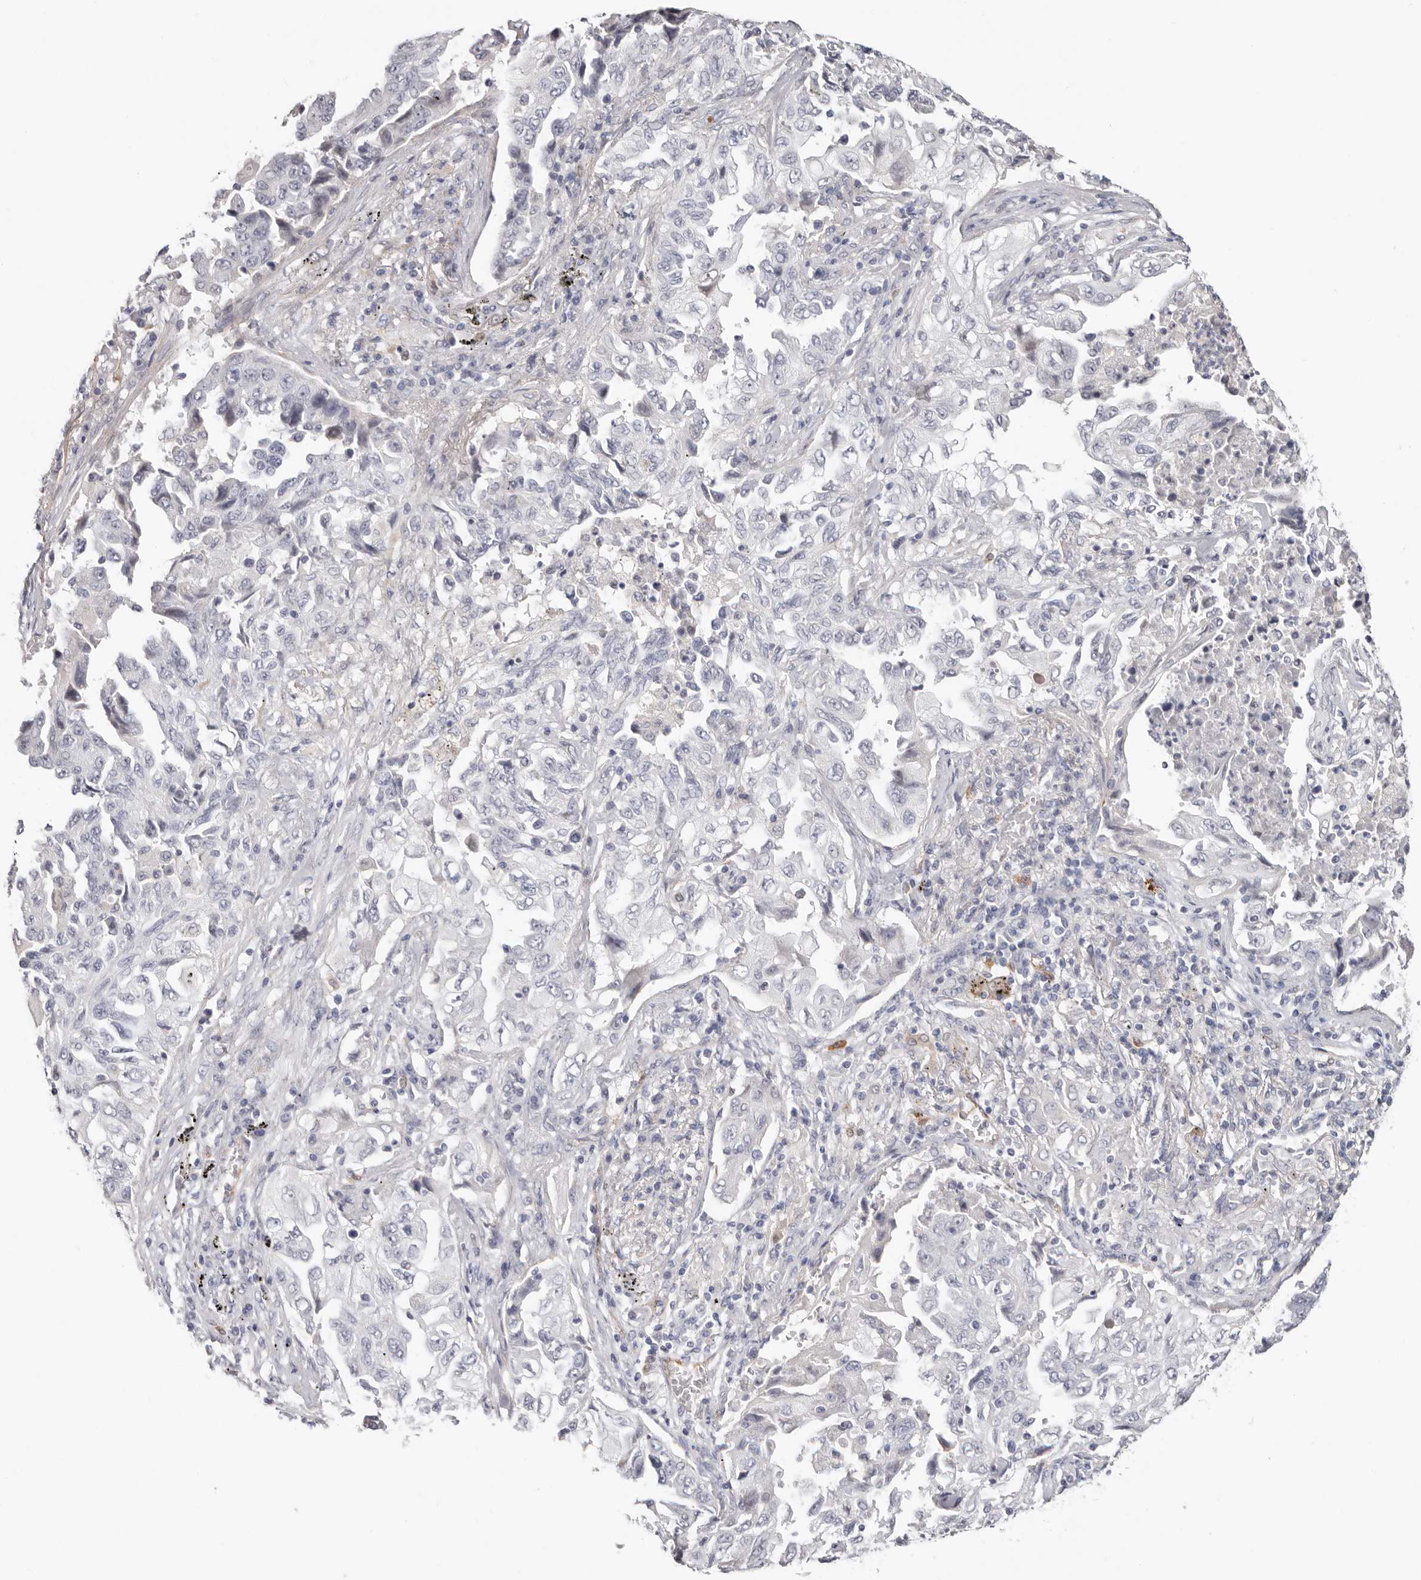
{"staining": {"intensity": "negative", "quantity": "none", "location": "none"}, "tissue": "lung cancer", "cell_type": "Tumor cells", "image_type": "cancer", "snomed": [{"axis": "morphology", "description": "Adenocarcinoma, NOS"}, {"axis": "topography", "description": "Lung"}], "caption": "Lung adenocarcinoma was stained to show a protein in brown. There is no significant positivity in tumor cells.", "gene": "PKDCC", "patient": {"sex": "female", "age": 51}}